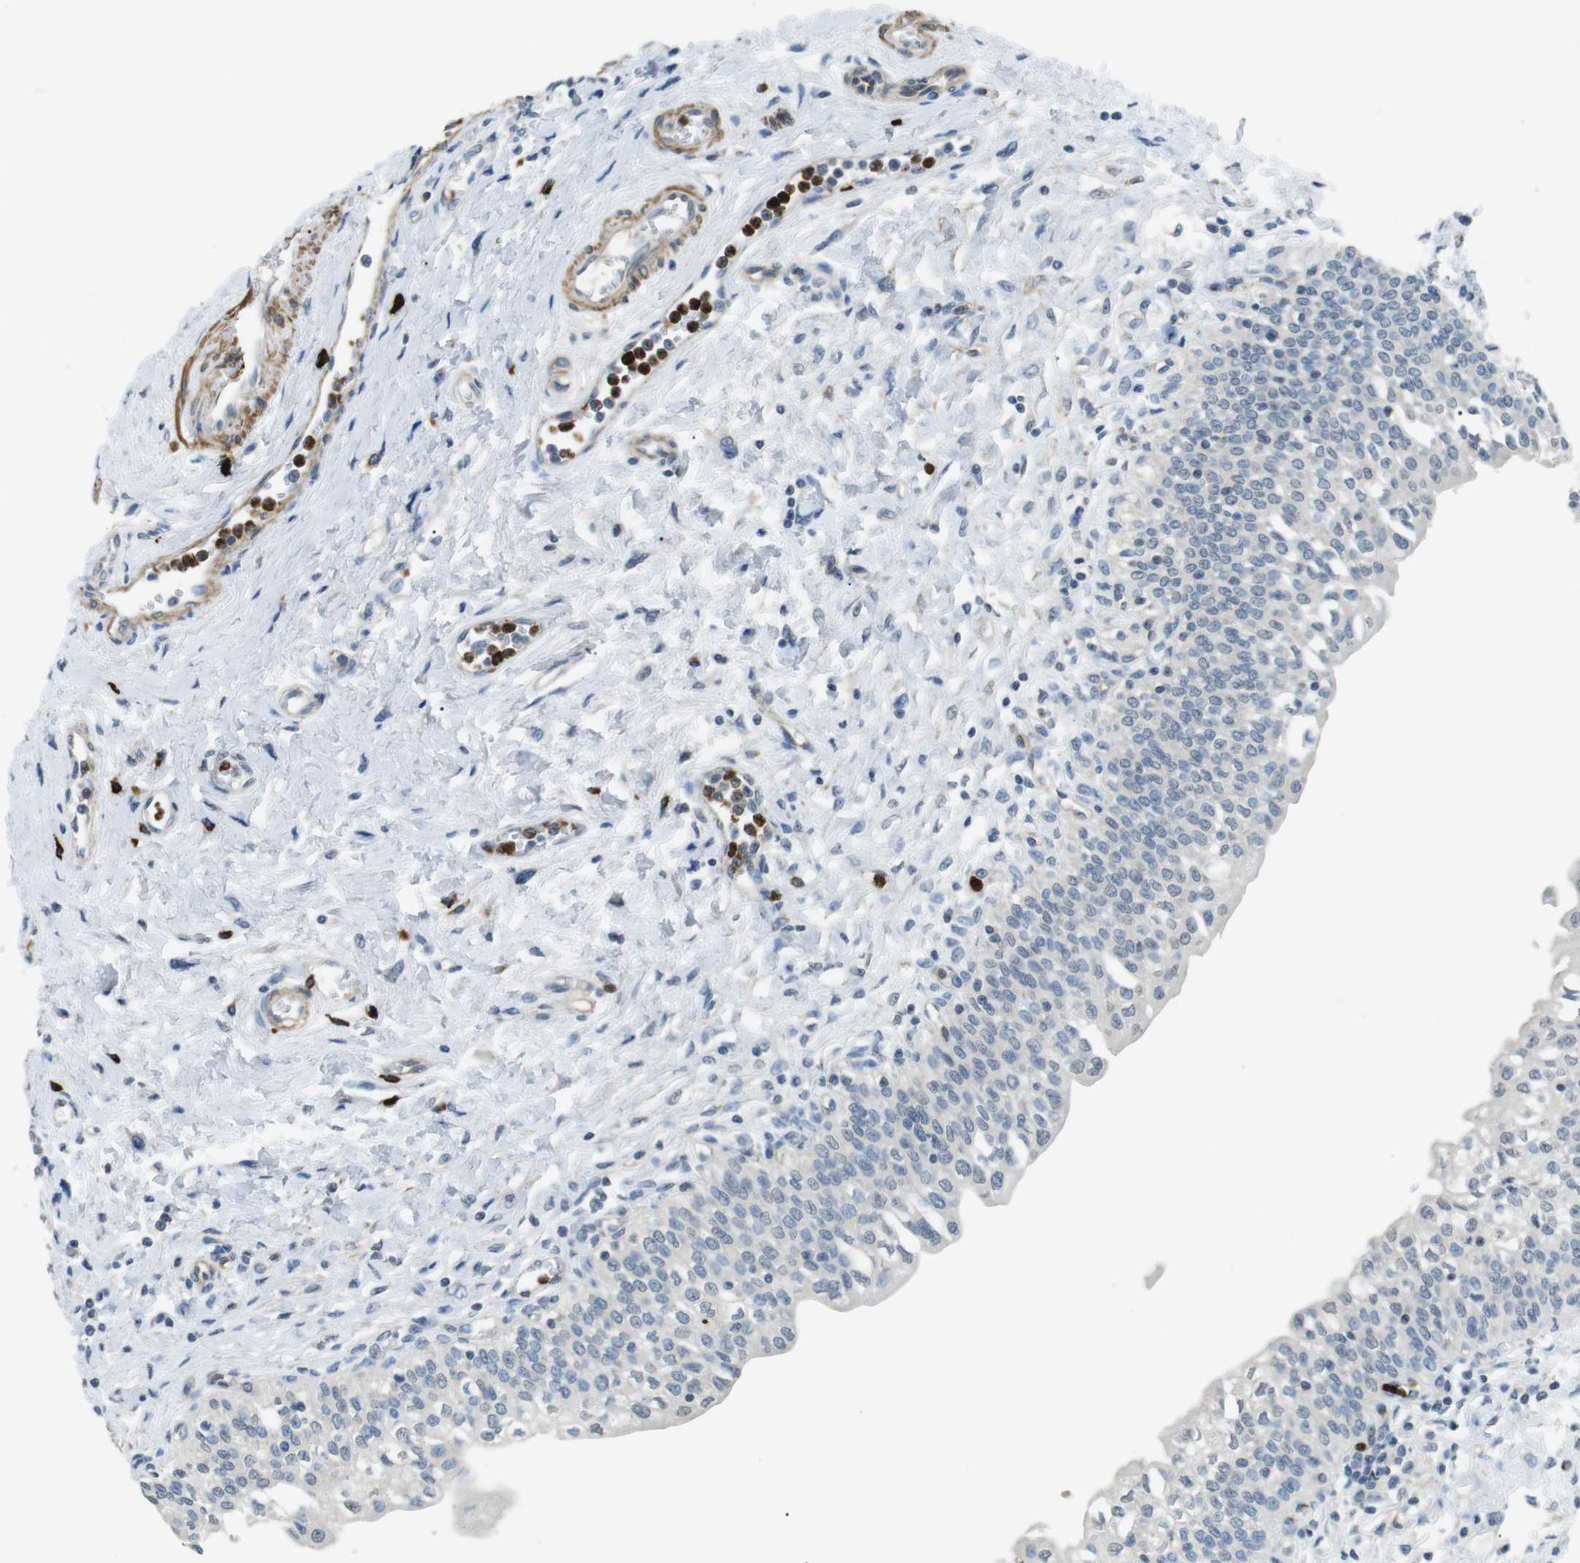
{"staining": {"intensity": "negative", "quantity": "none", "location": "none"}, "tissue": "urinary bladder", "cell_type": "Urothelial cells", "image_type": "normal", "snomed": [{"axis": "morphology", "description": "Normal tissue, NOS"}, {"axis": "topography", "description": "Urinary bladder"}], "caption": "IHC image of unremarkable urinary bladder stained for a protein (brown), which exhibits no positivity in urothelial cells.", "gene": "GZMM", "patient": {"sex": "male", "age": 55}}